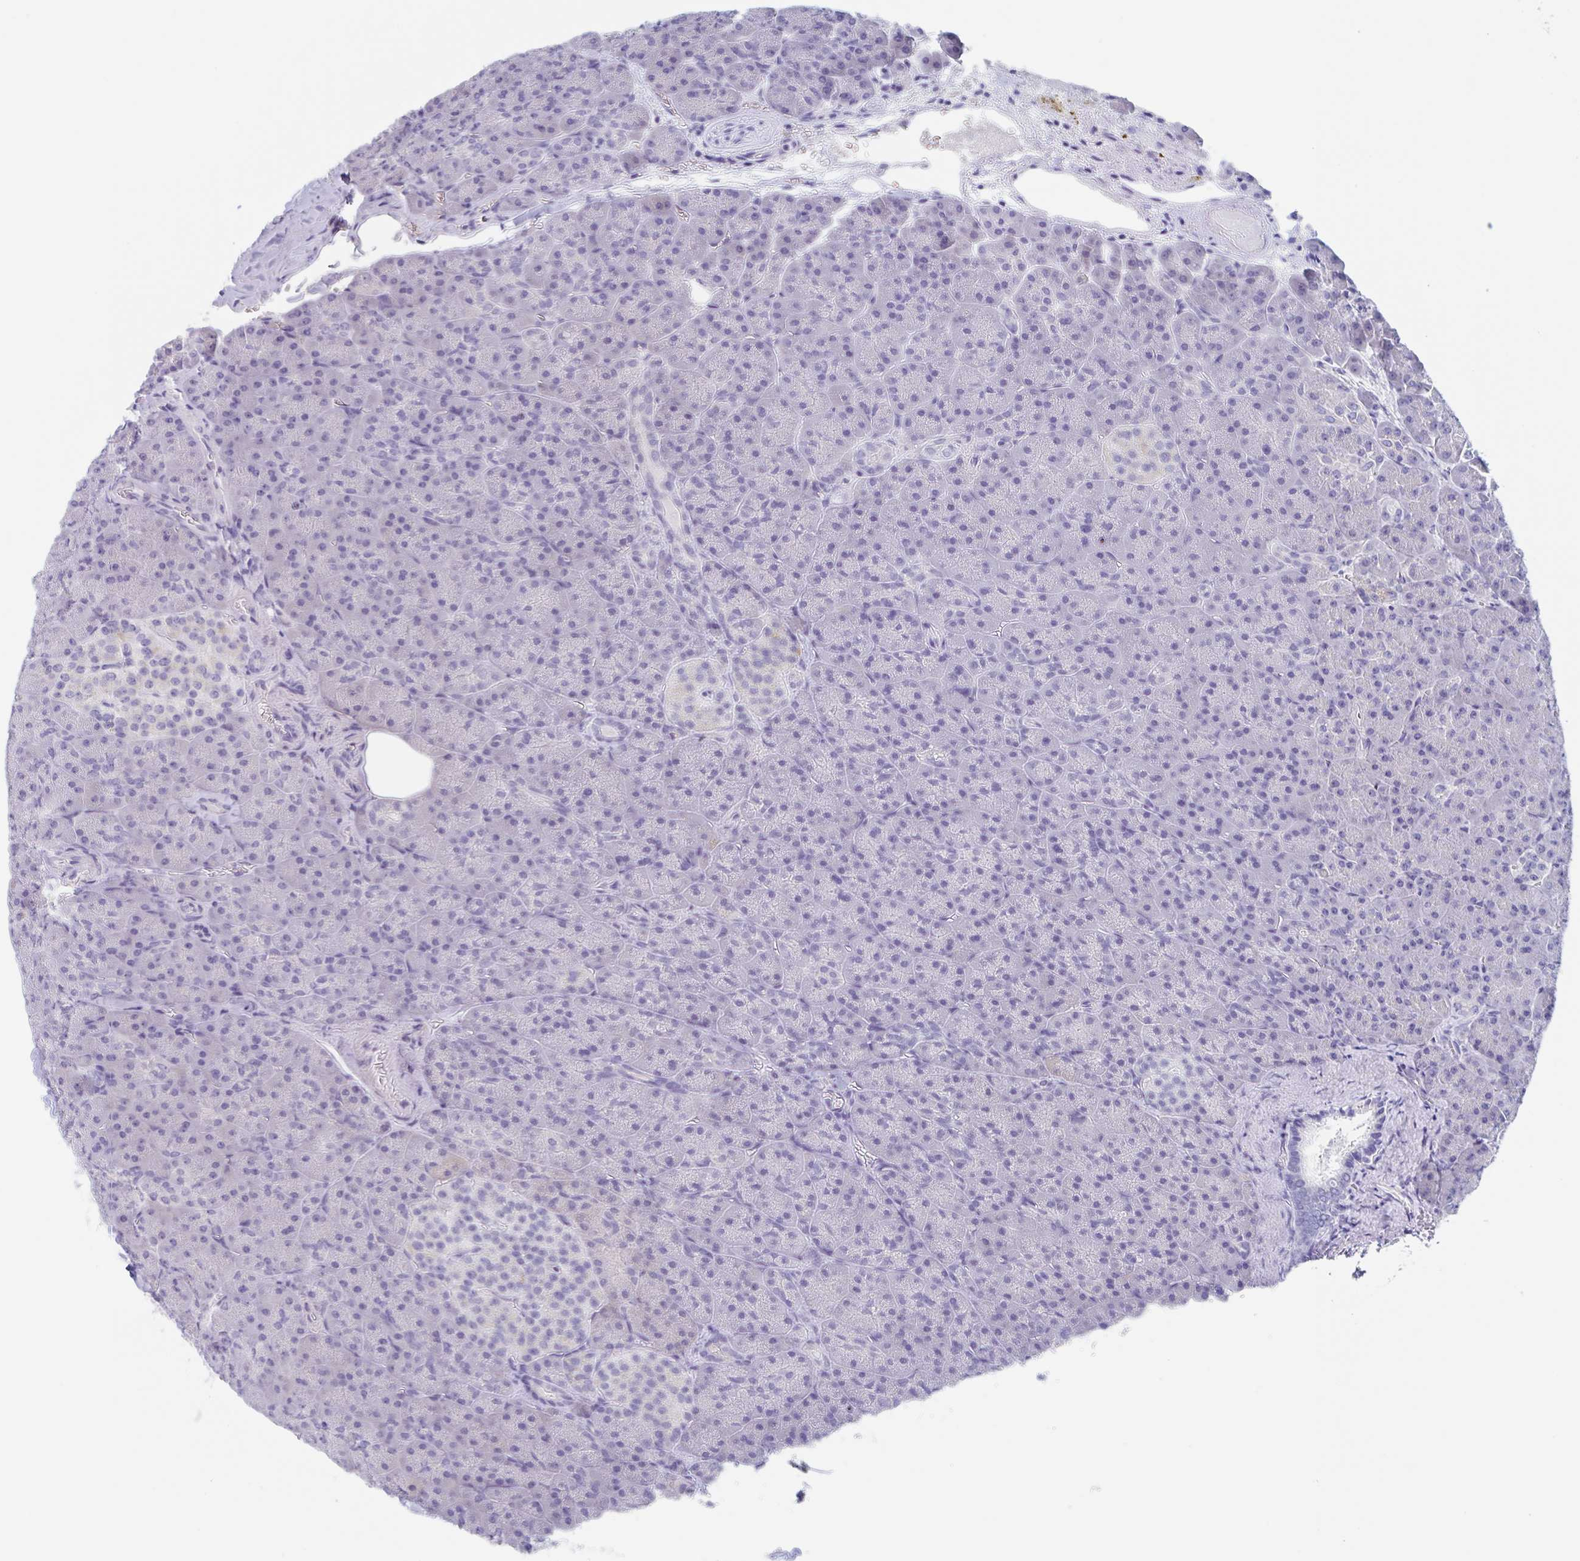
{"staining": {"intensity": "negative", "quantity": "none", "location": "none"}, "tissue": "pancreas", "cell_type": "Exocrine glandular cells", "image_type": "normal", "snomed": [{"axis": "morphology", "description": "Normal tissue, NOS"}, {"axis": "topography", "description": "Pancreas"}], "caption": "The histopathology image shows no significant expression in exocrine glandular cells of pancreas. The staining is performed using DAB brown chromogen with nuclei counter-stained in using hematoxylin.", "gene": "NOXRED1", "patient": {"sex": "female", "age": 74}}